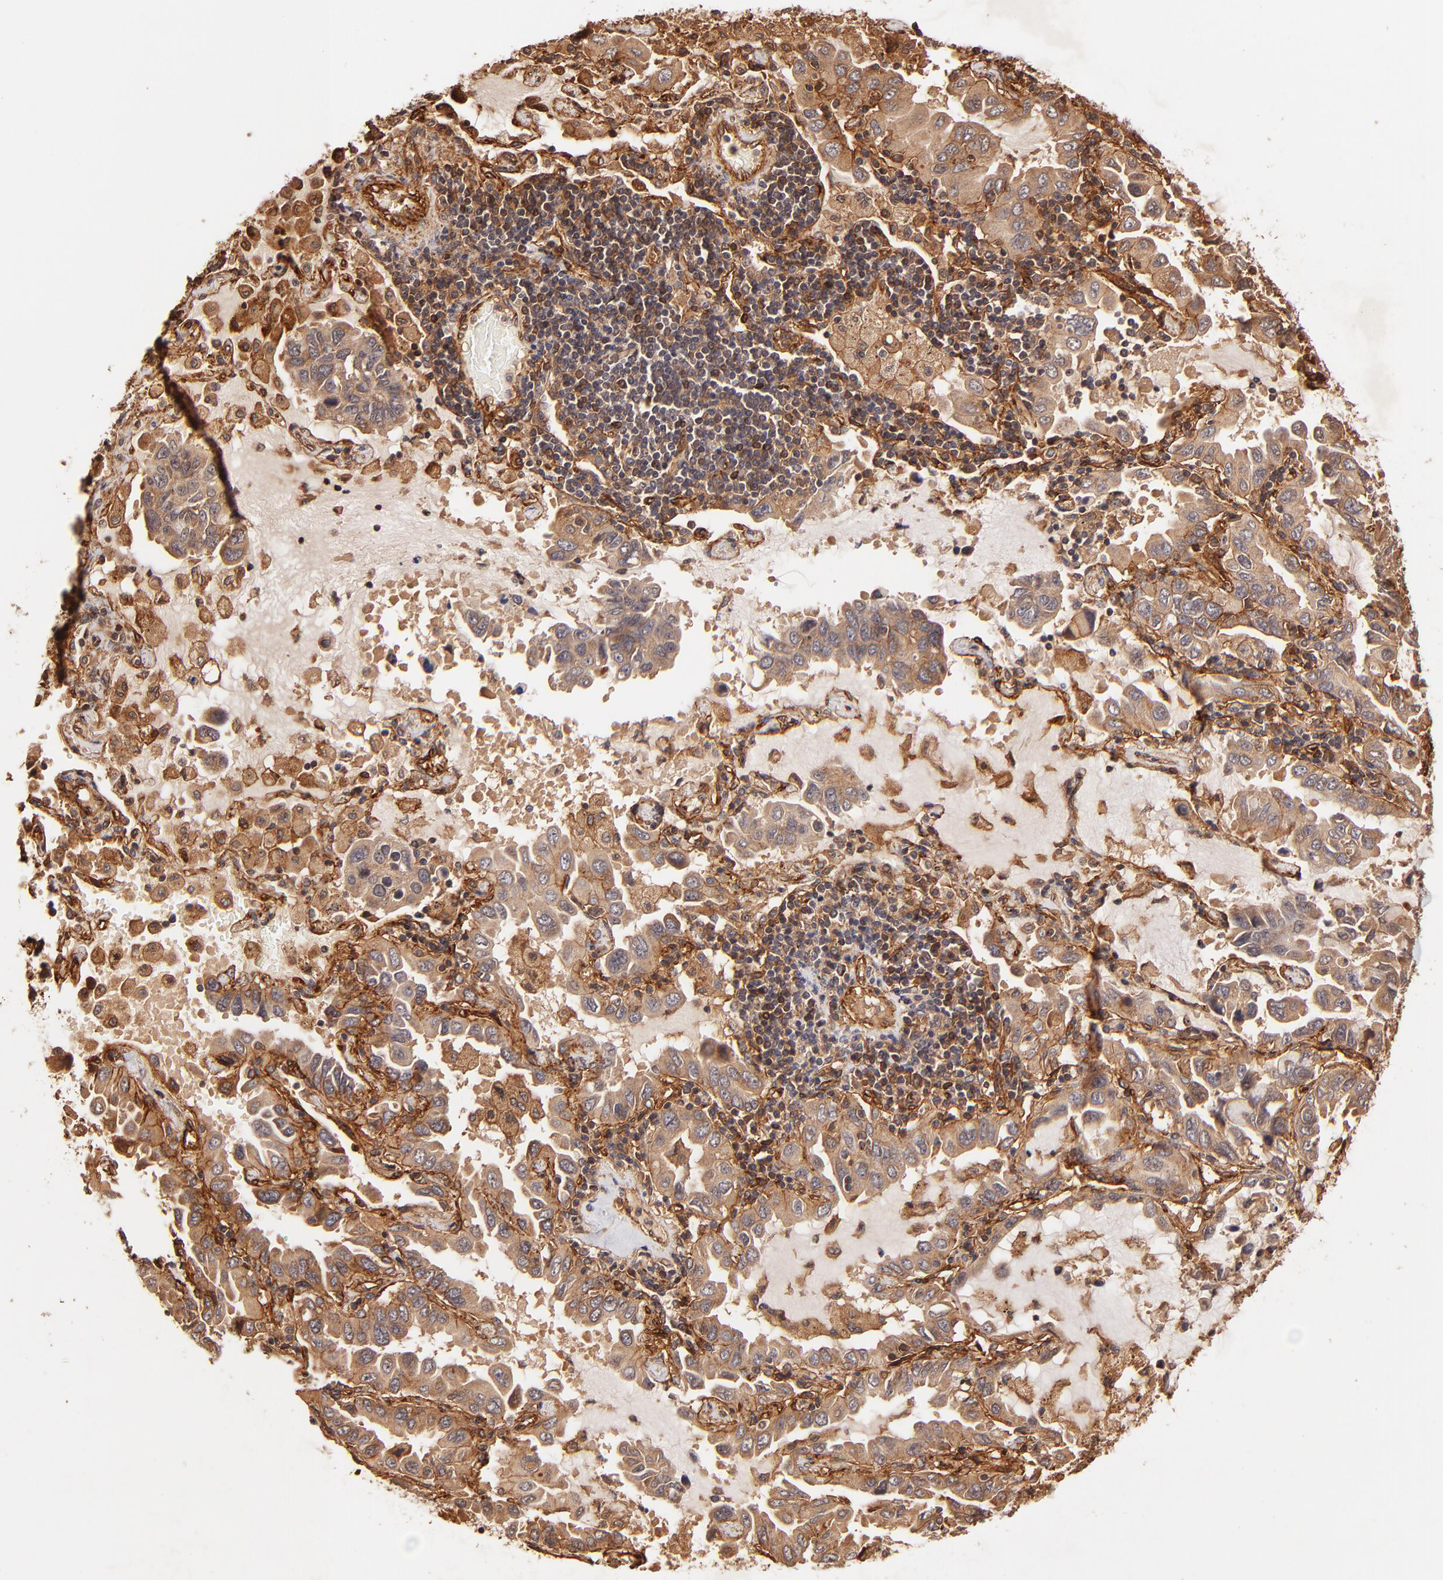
{"staining": {"intensity": "moderate", "quantity": ">75%", "location": "cytoplasmic/membranous"}, "tissue": "lung cancer", "cell_type": "Tumor cells", "image_type": "cancer", "snomed": [{"axis": "morphology", "description": "Adenocarcinoma, NOS"}, {"axis": "topography", "description": "Lung"}], "caption": "IHC photomicrograph of neoplastic tissue: lung adenocarcinoma stained using immunohistochemistry demonstrates medium levels of moderate protein expression localized specifically in the cytoplasmic/membranous of tumor cells, appearing as a cytoplasmic/membranous brown color.", "gene": "ITGB1", "patient": {"sex": "male", "age": 64}}